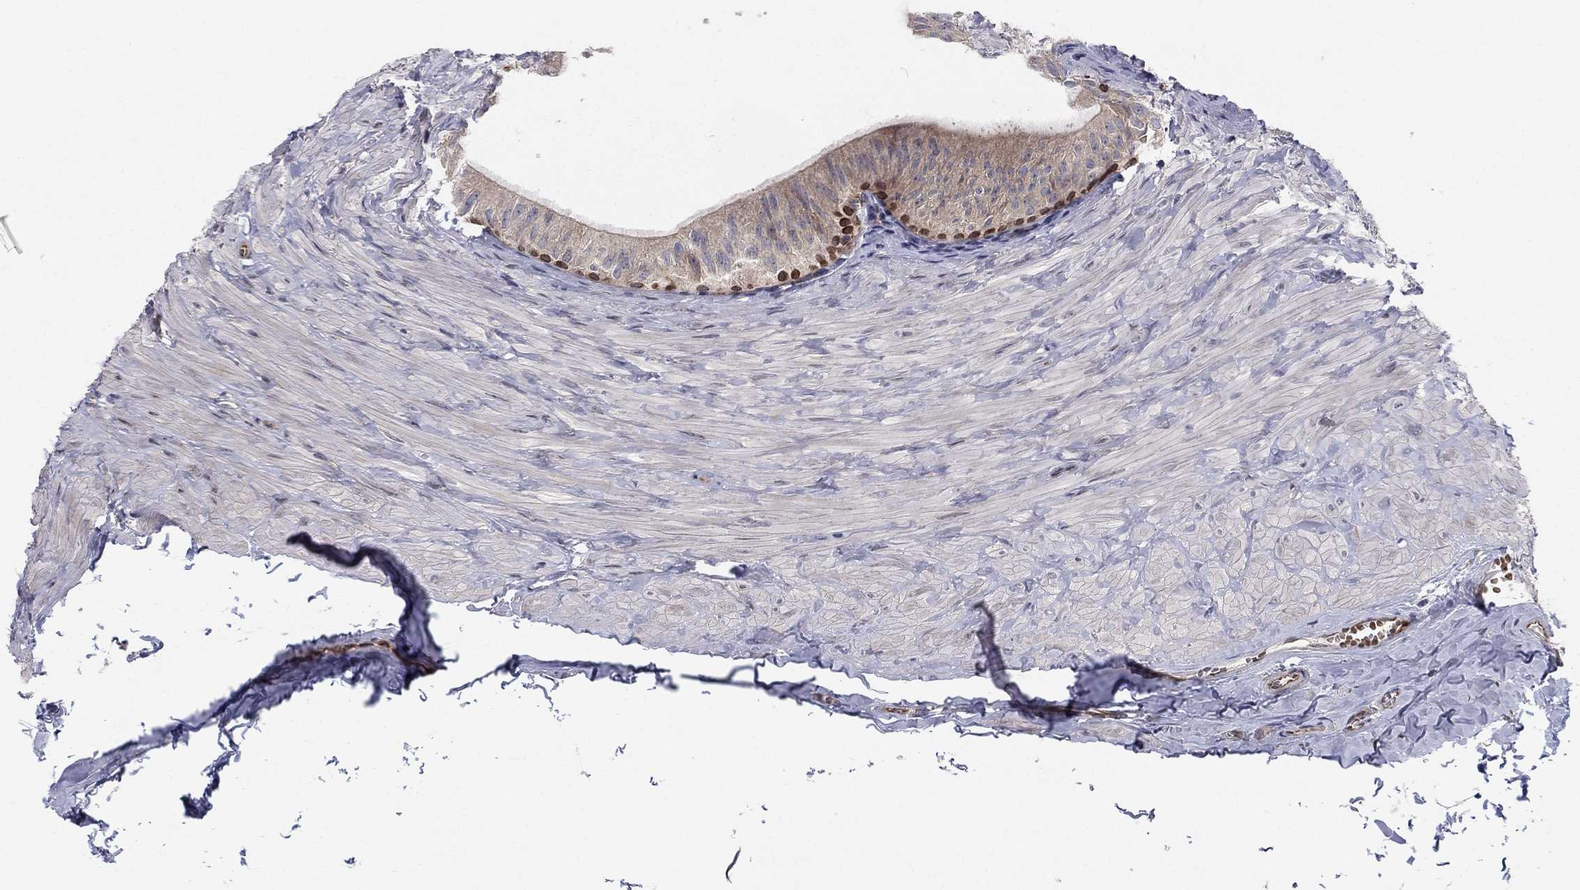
{"staining": {"intensity": "strong", "quantity": "<25%", "location": "cytoplasmic/membranous,nuclear"}, "tissue": "epididymis", "cell_type": "Glandular cells", "image_type": "normal", "snomed": [{"axis": "morphology", "description": "Normal tissue, NOS"}, {"axis": "topography", "description": "Epididymis"}], "caption": "IHC (DAB) staining of normal epididymis demonstrates strong cytoplasmic/membranous,nuclear protein staining in about <25% of glandular cells. (Brightfield microscopy of DAB IHC at high magnification).", "gene": "BCL11A", "patient": {"sex": "male", "age": 32}}